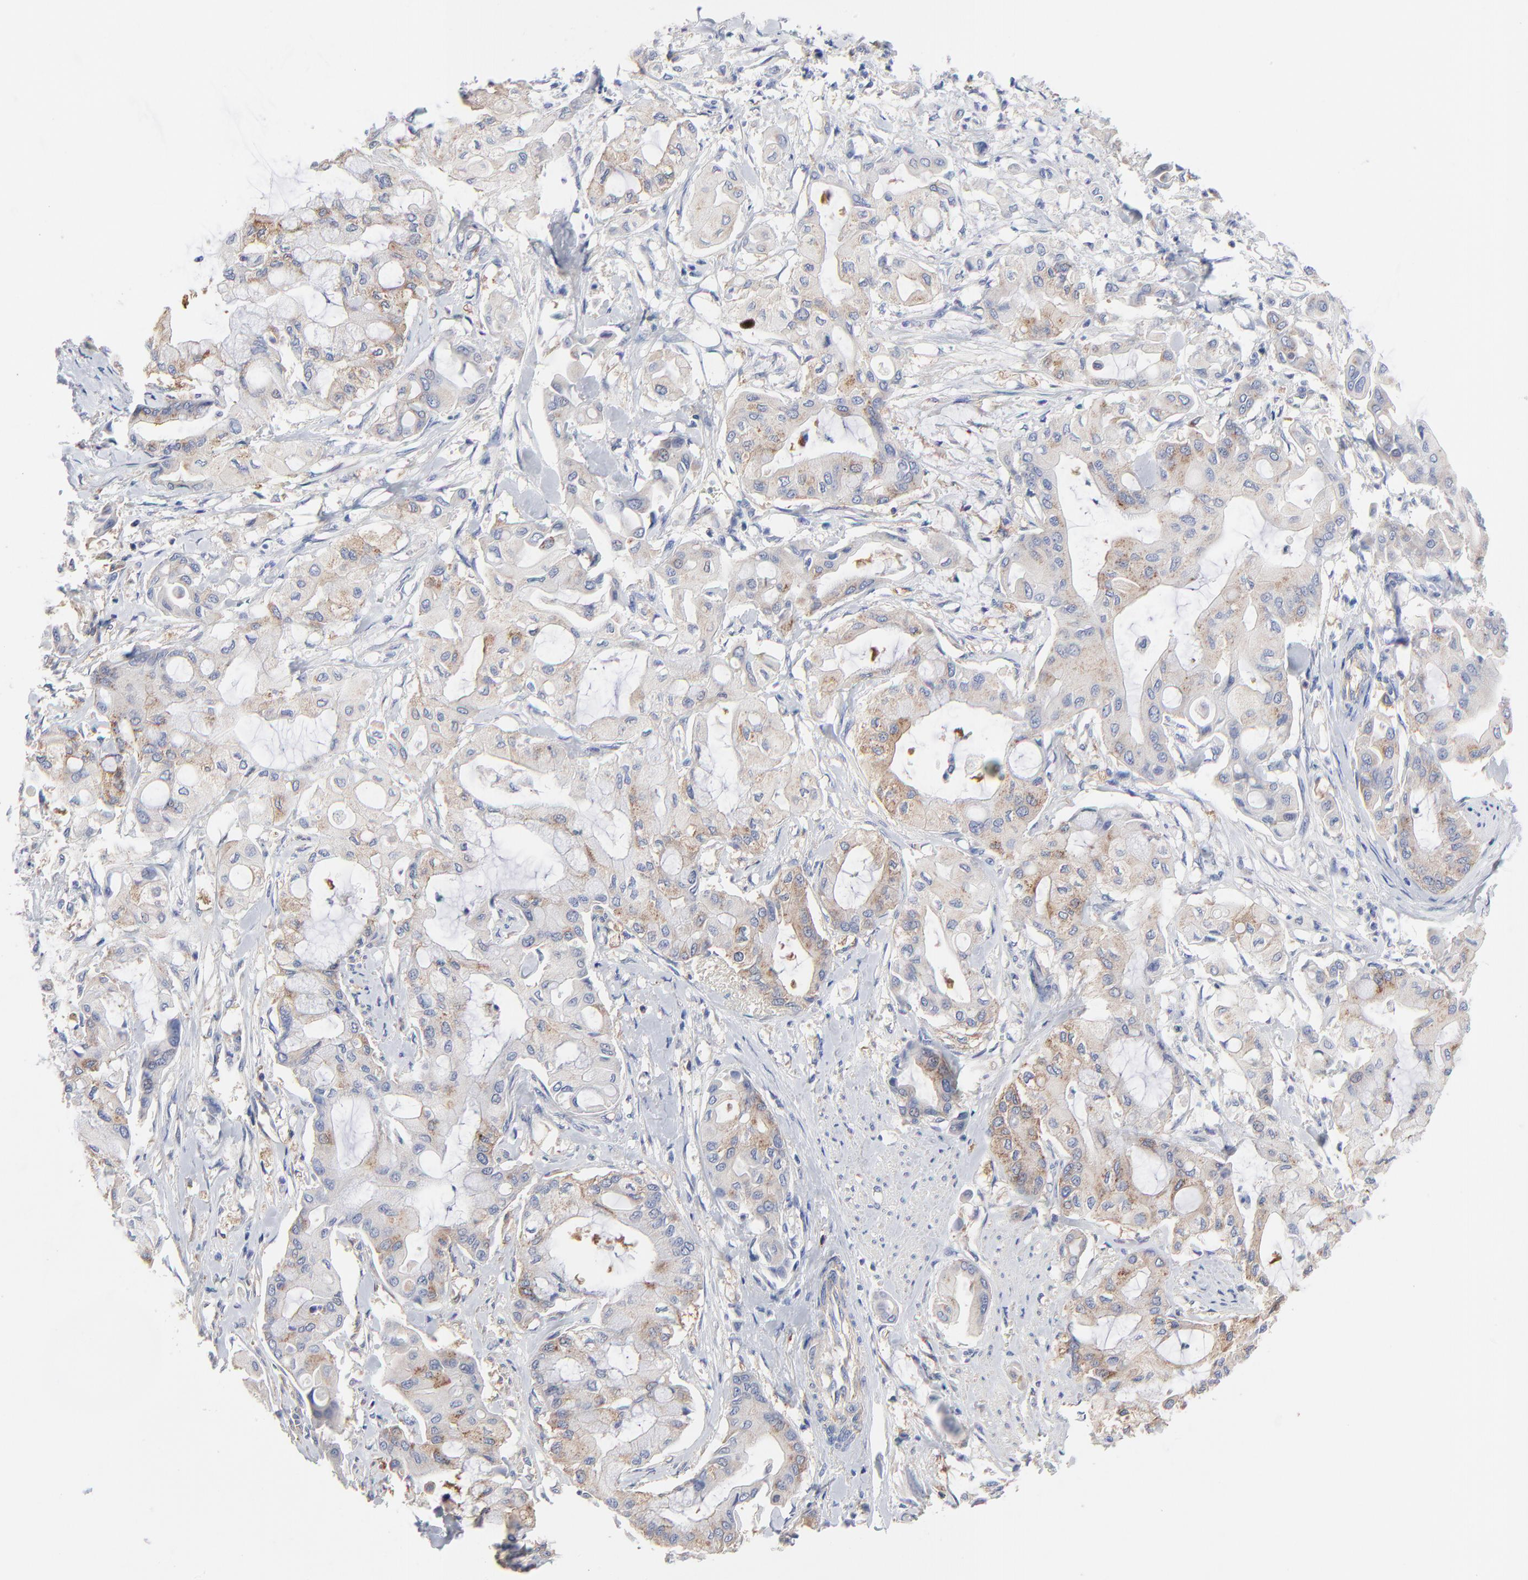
{"staining": {"intensity": "weak", "quantity": ">75%", "location": "cytoplasmic/membranous"}, "tissue": "pancreatic cancer", "cell_type": "Tumor cells", "image_type": "cancer", "snomed": [{"axis": "morphology", "description": "Adenocarcinoma, NOS"}, {"axis": "morphology", "description": "Adenocarcinoma, metastatic, NOS"}, {"axis": "topography", "description": "Lymph node"}, {"axis": "topography", "description": "Pancreas"}, {"axis": "topography", "description": "Duodenum"}], "caption": "Human pancreatic cancer stained for a protein (brown) shows weak cytoplasmic/membranous positive staining in approximately >75% of tumor cells.", "gene": "CD2AP", "patient": {"sex": "female", "age": 64}}